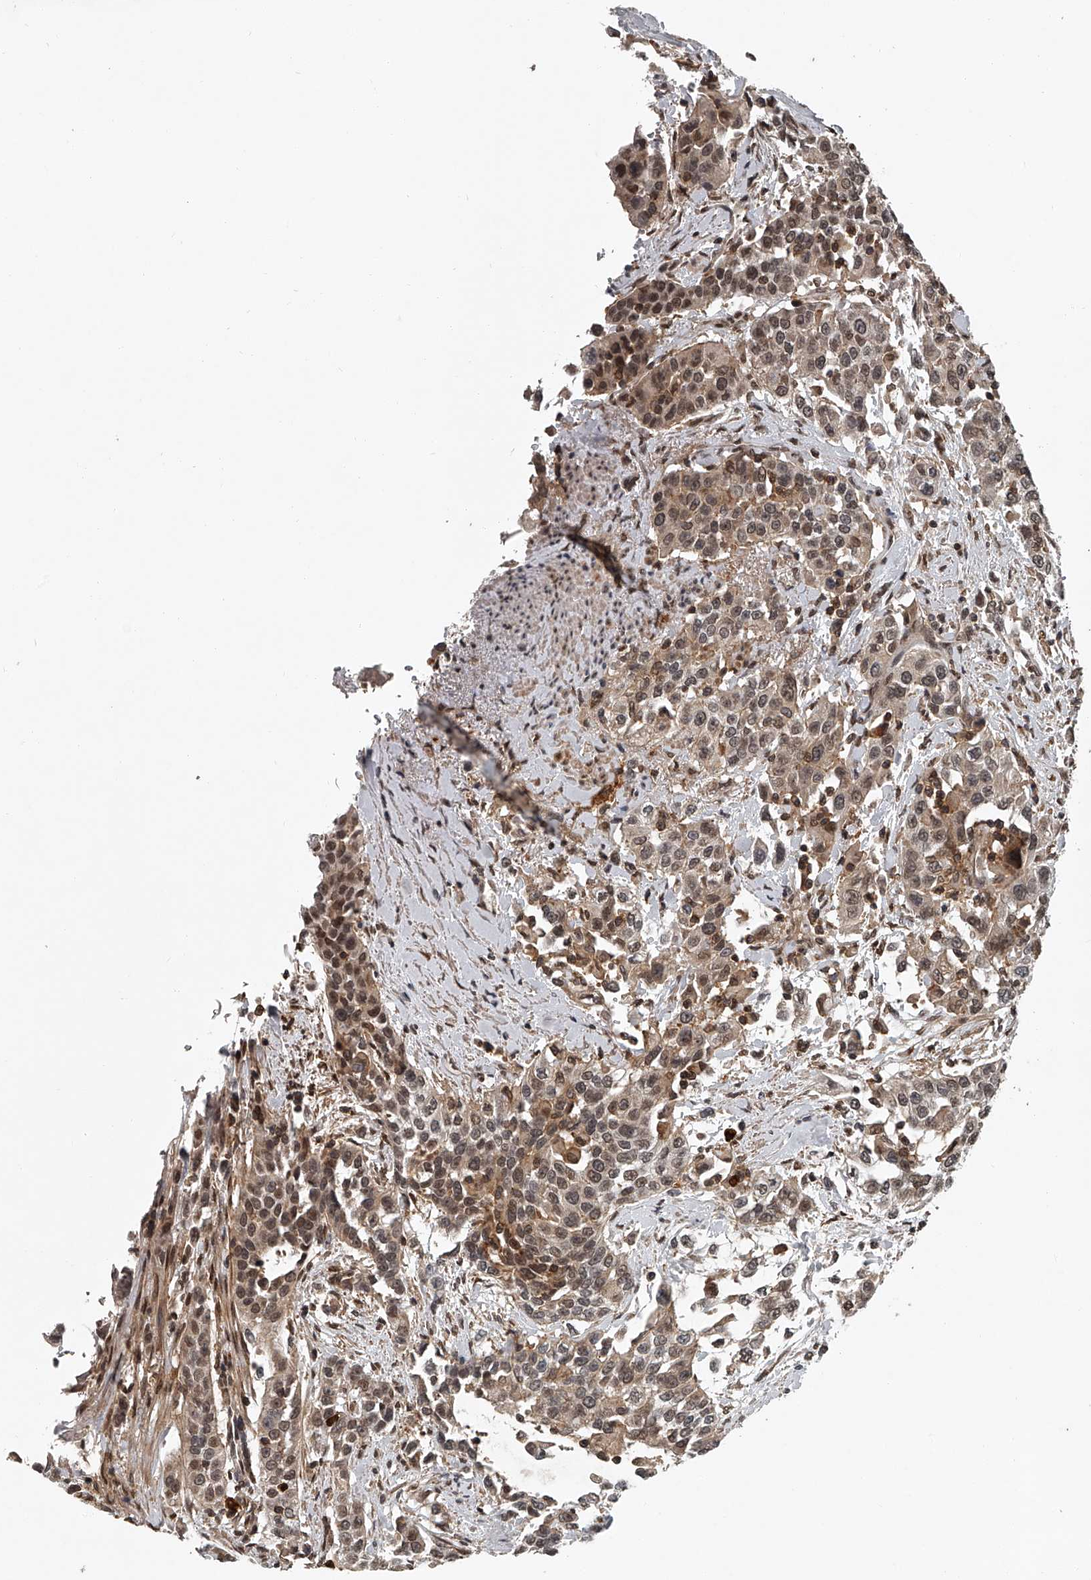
{"staining": {"intensity": "moderate", "quantity": ">75%", "location": "cytoplasmic/membranous,nuclear"}, "tissue": "urothelial cancer", "cell_type": "Tumor cells", "image_type": "cancer", "snomed": [{"axis": "morphology", "description": "Urothelial carcinoma, High grade"}, {"axis": "topography", "description": "Urinary bladder"}], "caption": "Protein expression by immunohistochemistry shows moderate cytoplasmic/membranous and nuclear positivity in approximately >75% of tumor cells in urothelial cancer.", "gene": "PLEKHG1", "patient": {"sex": "female", "age": 80}}